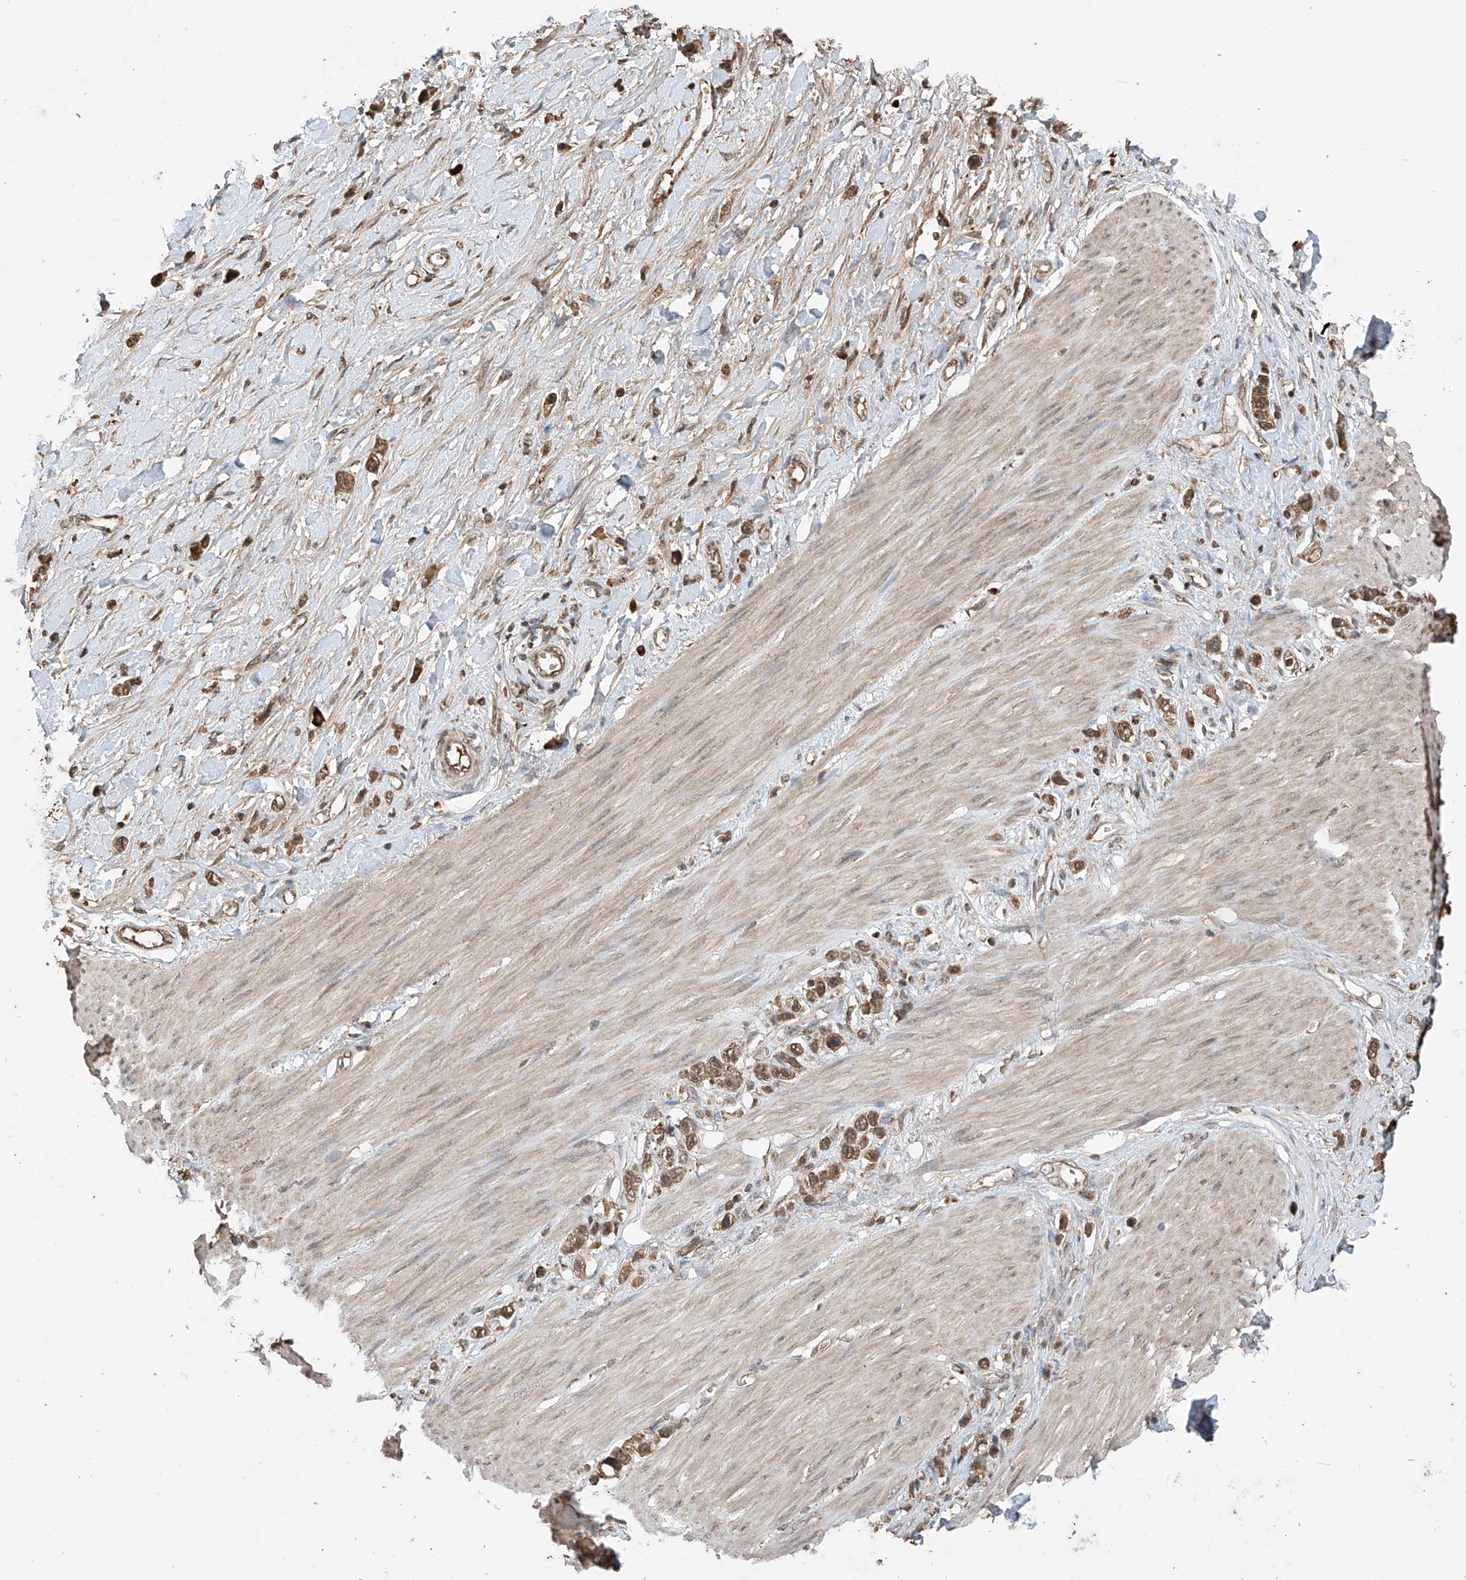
{"staining": {"intensity": "moderate", "quantity": ">75%", "location": "cytoplasmic/membranous,nuclear"}, "tissue": "stomach cancer", "cell_type": "Tumor cells", "image_type": "cancer", "snomed": [{"axis": "morphology", "description": "Normal tissue, NOS"}, {"axis": "morphology", "description": "Adenocarcinoma, NOS"}, {"axis": "topography", "description": "Stomach, upper"}, {"axis": "topography", "description": "Stomach"}], "caption": "There is medium levels of moderate cytoplasmic/membranous and nuclear positivity in tumor cells of stomach cancer (adenocarcinoma), as demonstrated by immunohistochemical staining (brown color).", "gene": "PNPT1", "patient": {"sex": "female", "age": 65}}